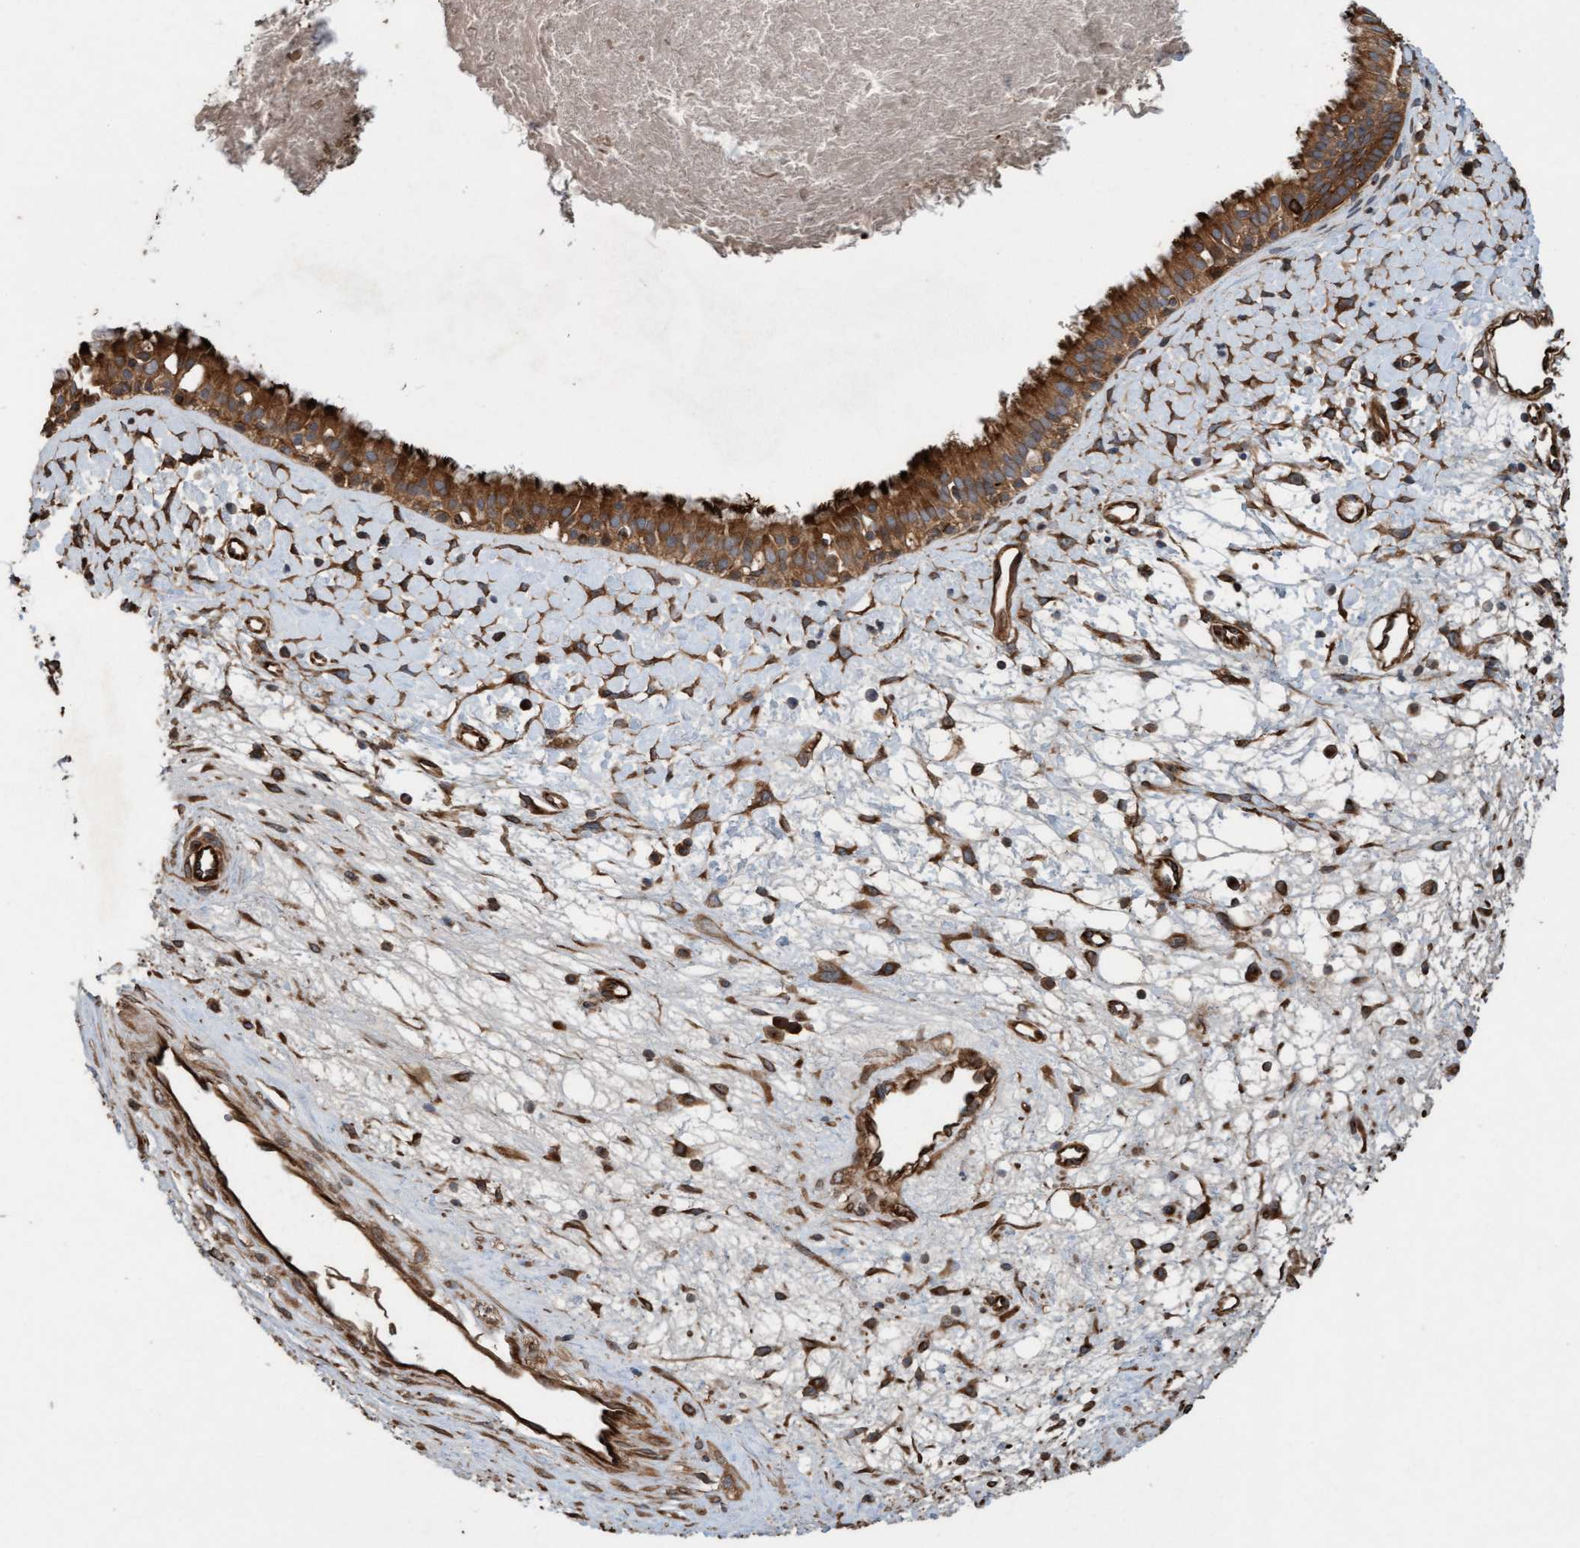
{"staining": {"intensity": "strong", "quantity": ">75%", "location": "cytoplasmic/membranous"}, "tissue": "nasopharynx", "cell_type": "Respiratory epithelial cells", "image_type": "normal", "snomed": [{"axis": "morphology", "description": "Normal tissue, NOS"}, {"axis": "topography", "description": "Nasopharynx"}], "caption": "An immunohistochemistry histopathology image of unremarkable tissue is shown. Protein staining in brown labels strong cytoplasmic/membranous positivity in nasopharynx within respiratory epithelial cells. (Stains: DAB (3,3'-diaminobenzidine) in brown, nuclei in blue, Microscopy: brightfield microscopy at high magnification).", "gene": "CDC42EP4", "patient": {"sex": "male", "age": 22}}